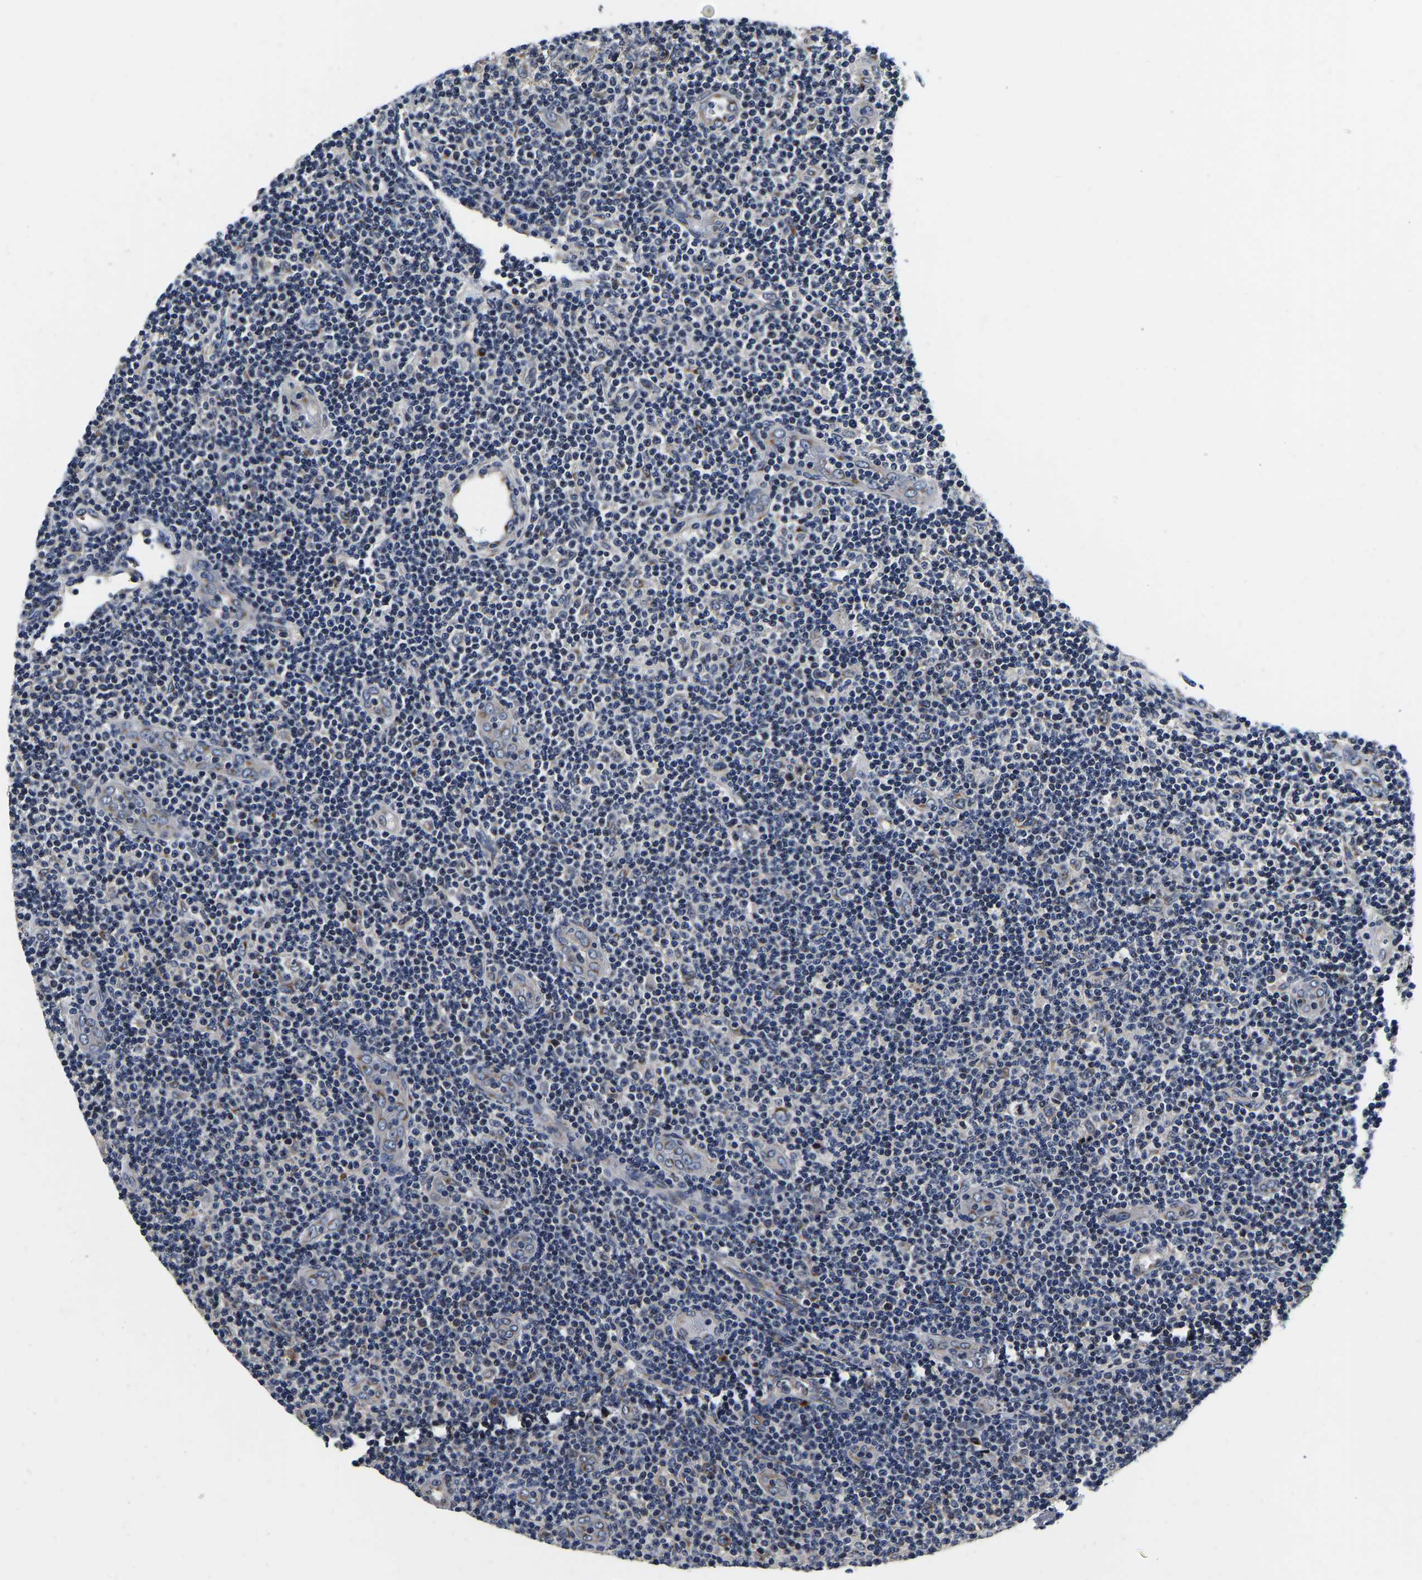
{"staining": {"intensity": "negative", "quantity": "none", "location": "none"}, "tissue": "lymphoma", "cell_type": "Tumor cells", "image_type": "cancer", "snomed": [{"axis": "morphology", "description": "Malignant lymphoma, non-Hodgkin's type, Low grade"}, {"axis": "topography", "description": "Lymph node"}], "caption": "An IHC photomicrograph of lymphoma is shown. There is no staining in tumor cells of lymphoma.", "gene": "RABAC1", "patient": {"sex": "male", "age": 83}}